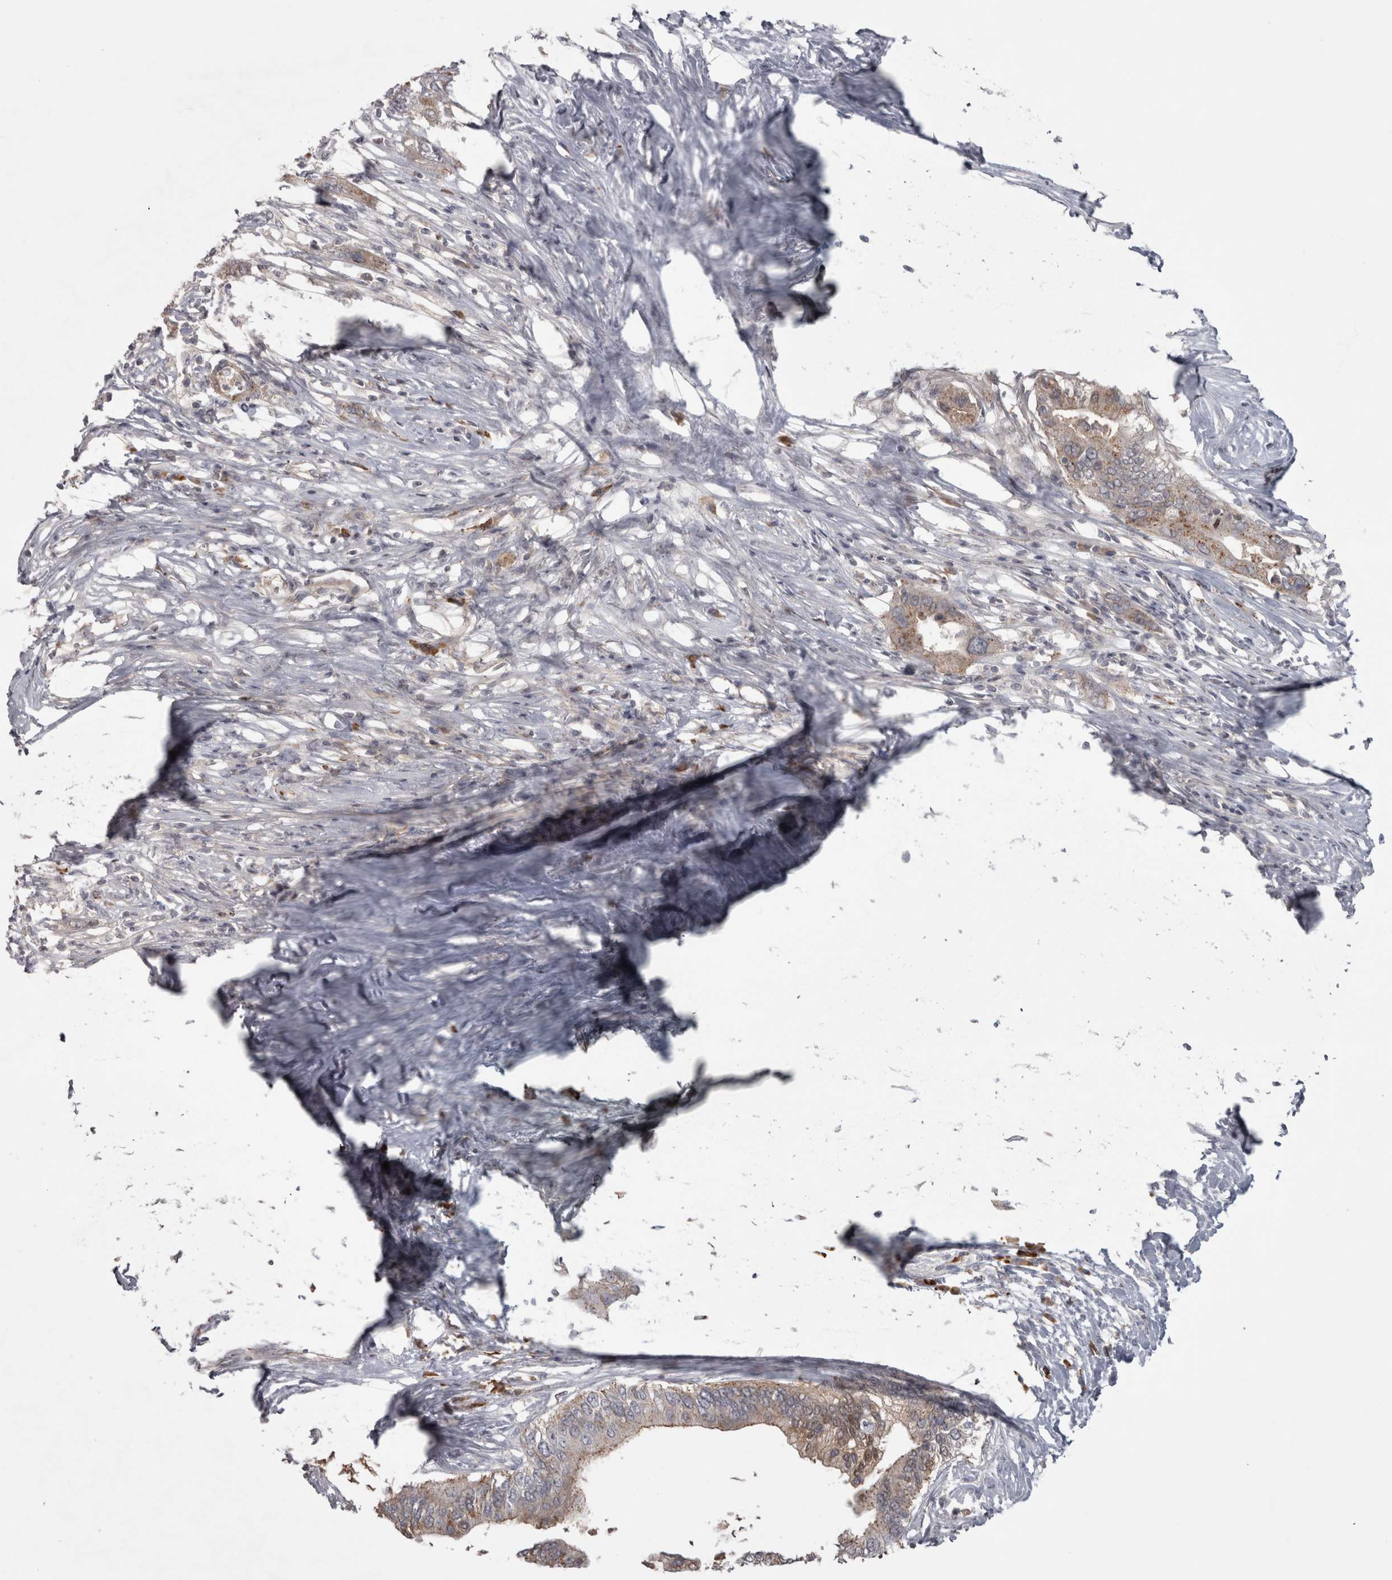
{"staining": {"intensity": "moderate", "quantity": ">75%", "location": "cytoplasmic/membranous"}, "tissue": "pancreatic cancer", "cell_type": "Tumor cells", "image_type": "cancer", "snomed": [{"axis": "morphology", "description": "Normal tissue, NOS"}, {"axis": "morphology", "description": "Adenocarcinoma, NOS"}, {"axis": "topography", "description": "Pancreas"}, {"axis": "topography", "description": "Peripheral nerve tissue"}], "caption": "Immunohistochemical staining of human pancreatic cancer demonstrates medium levels of moderate cytoplasmic/membranous positivity in approximately >75% of tumor cells.", "gene": "SLCO5A1", "patient": {"sex": "male", "age": 59}}